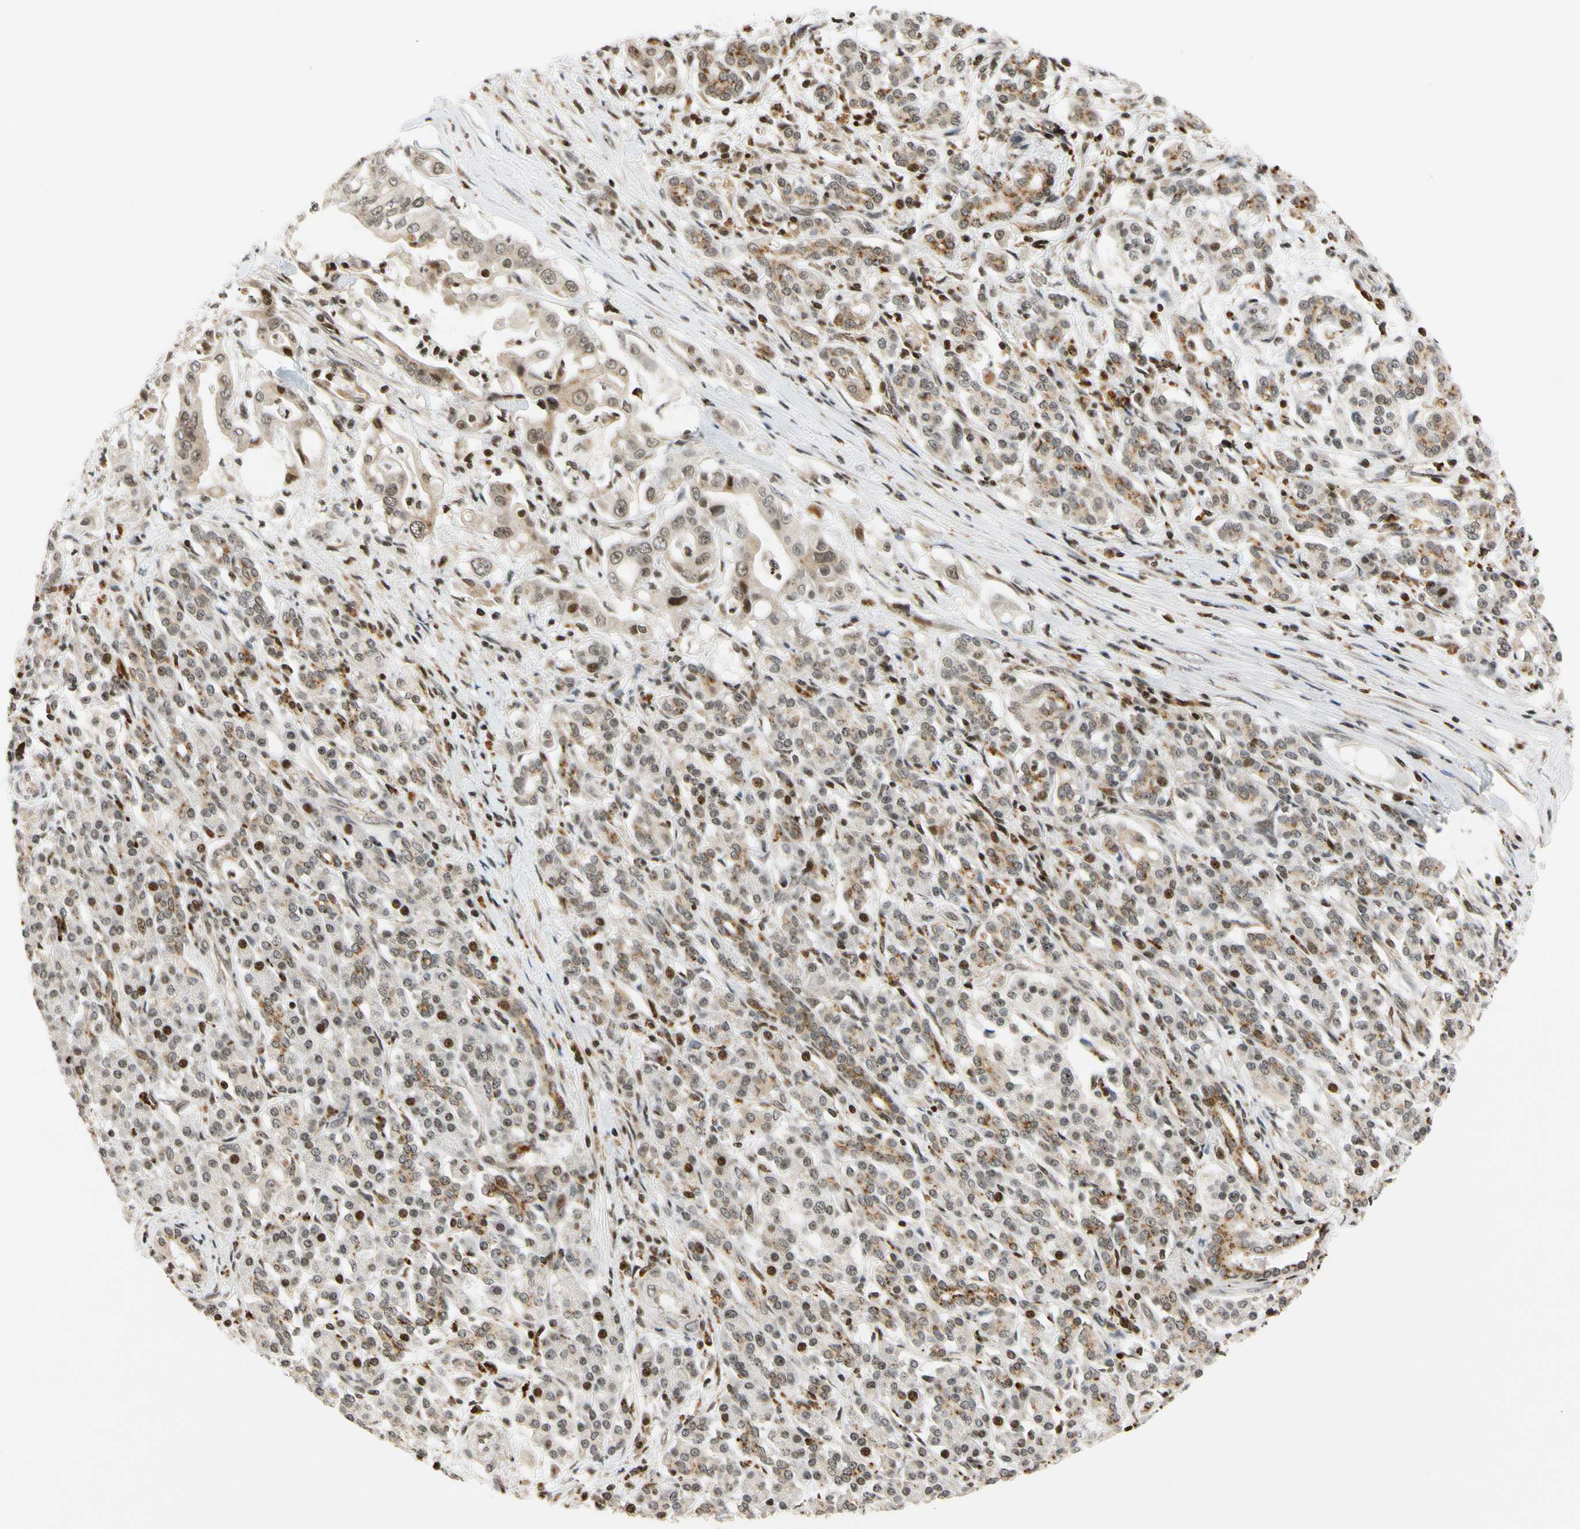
{"staining": {"intensity": "weak", "quantity": ">75%", "location": "cytoplasmic/membranous,nuclear"}, "tissue": "pancreatic cancer", "cell_type": "Tumor cells", "image_type": "cancer", "snomed": [{"axis": "morphology", "description": "Normal tissue, NOS"}, {"axis": "topography", "description": "Pancreas"}], "caption": "Pancreatic cancer stained for a protein reveals weak cytoplasmic/membranous and nuclear positivity in tumor cells.", "gene": "CDK7", "patient": {"sex": "male", "age": 42}}